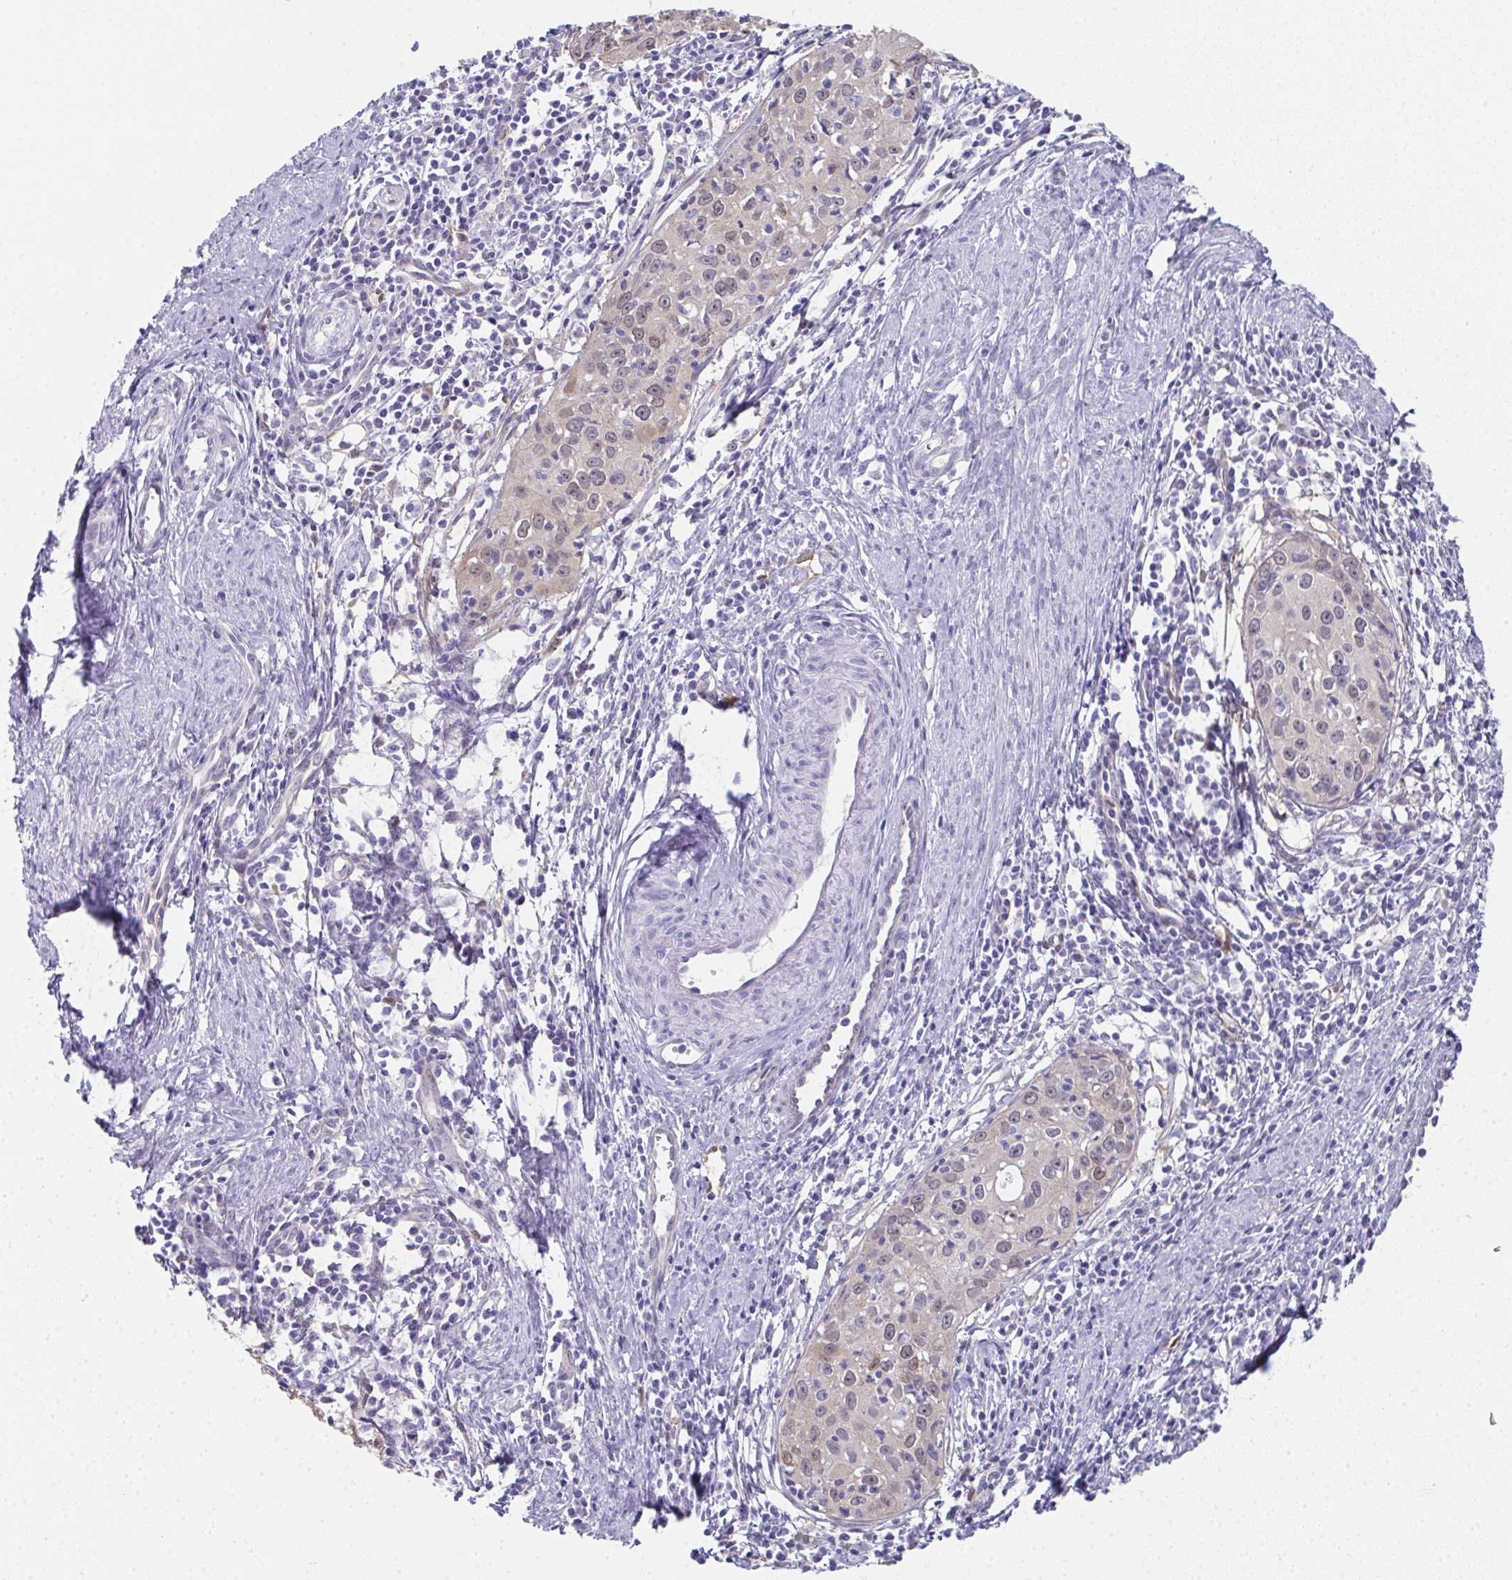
{"staining": {"intensity": "negative", "quantity": "none", "location": "none"}, "tissue": "cervical cancer", "cell_type": "Tumor cells", "image_type": "cancer", "snomed": [{"axis": "morphology", "description": "Squamous cell carcinoma, NOS"}, {"axis": "topography", "description": "Cervix"}], "caption": "DAB (3,3'-diaminobenzidine) immunohistochemical staining of cervical squamous cell carcinoma displays no significant expression in tumor cells.", "gene": "RBP1", "patient": {"sex": "female", "age": 40}}